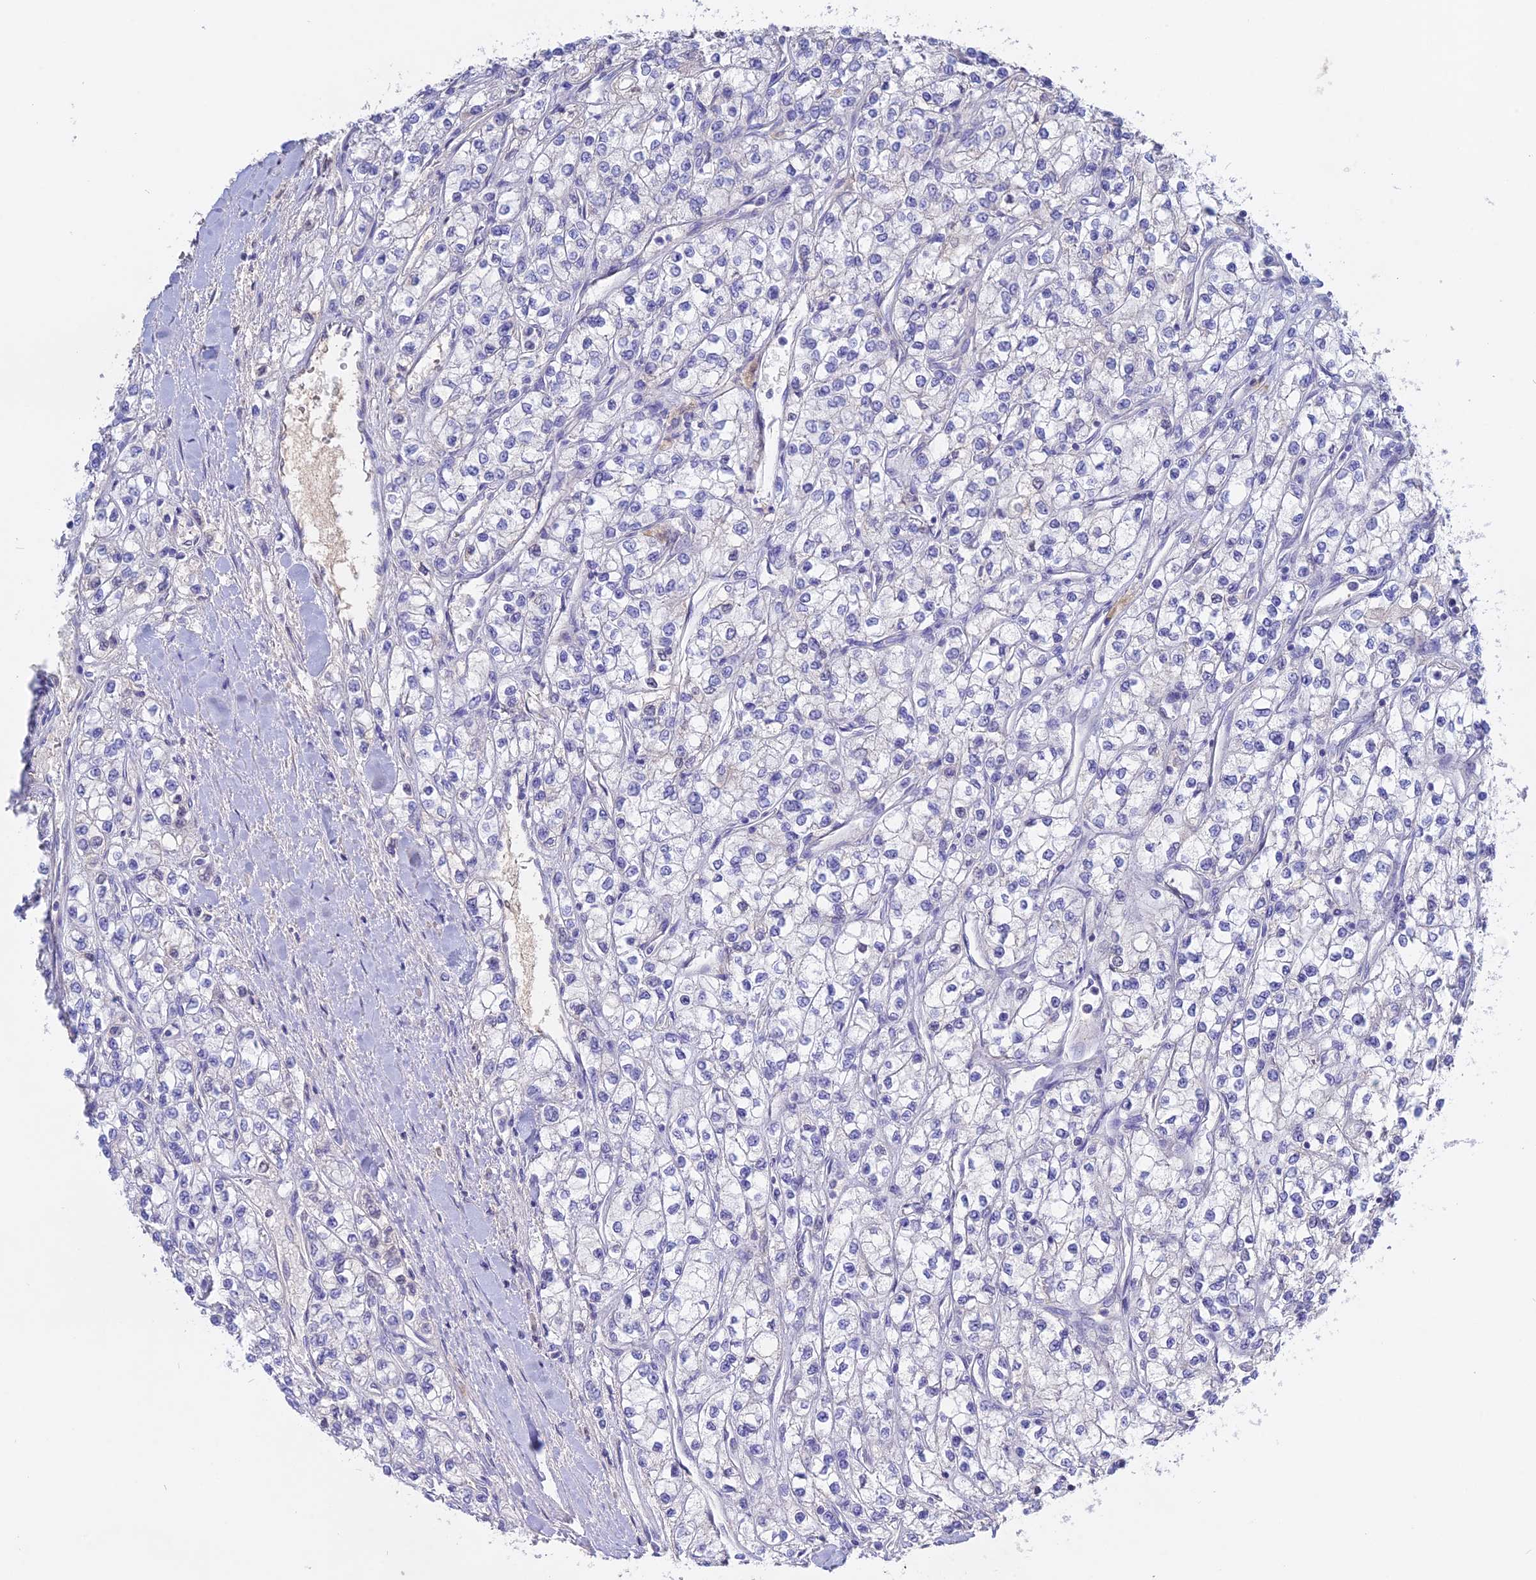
{"staining": {"intensity": "negative", "quantity": "none", "location": "none"}, "tissue": "renal cancer", "cell_type": "Tumor cells", "image_type": "cancer", "snomed": [{"axis": "morphology", "description": "Adenocarcinoma, NOS"}, {"axis": "topography", "description": "Kidney"}], "caption": "Immunohistochemistry (IHC) micrograph of neoplastic tissue: renal cancer (adenocarcinoma) stained with DAB (3,3'-diaminobenzidine) demonstrates no significant protein expression in tumor cells. The staining is performed using DAB brown chromogen with nuclei counter-stained in using hematoxylin.", "gene": "ADGRA1", "patient": {"sex": "male", "age": 80}}